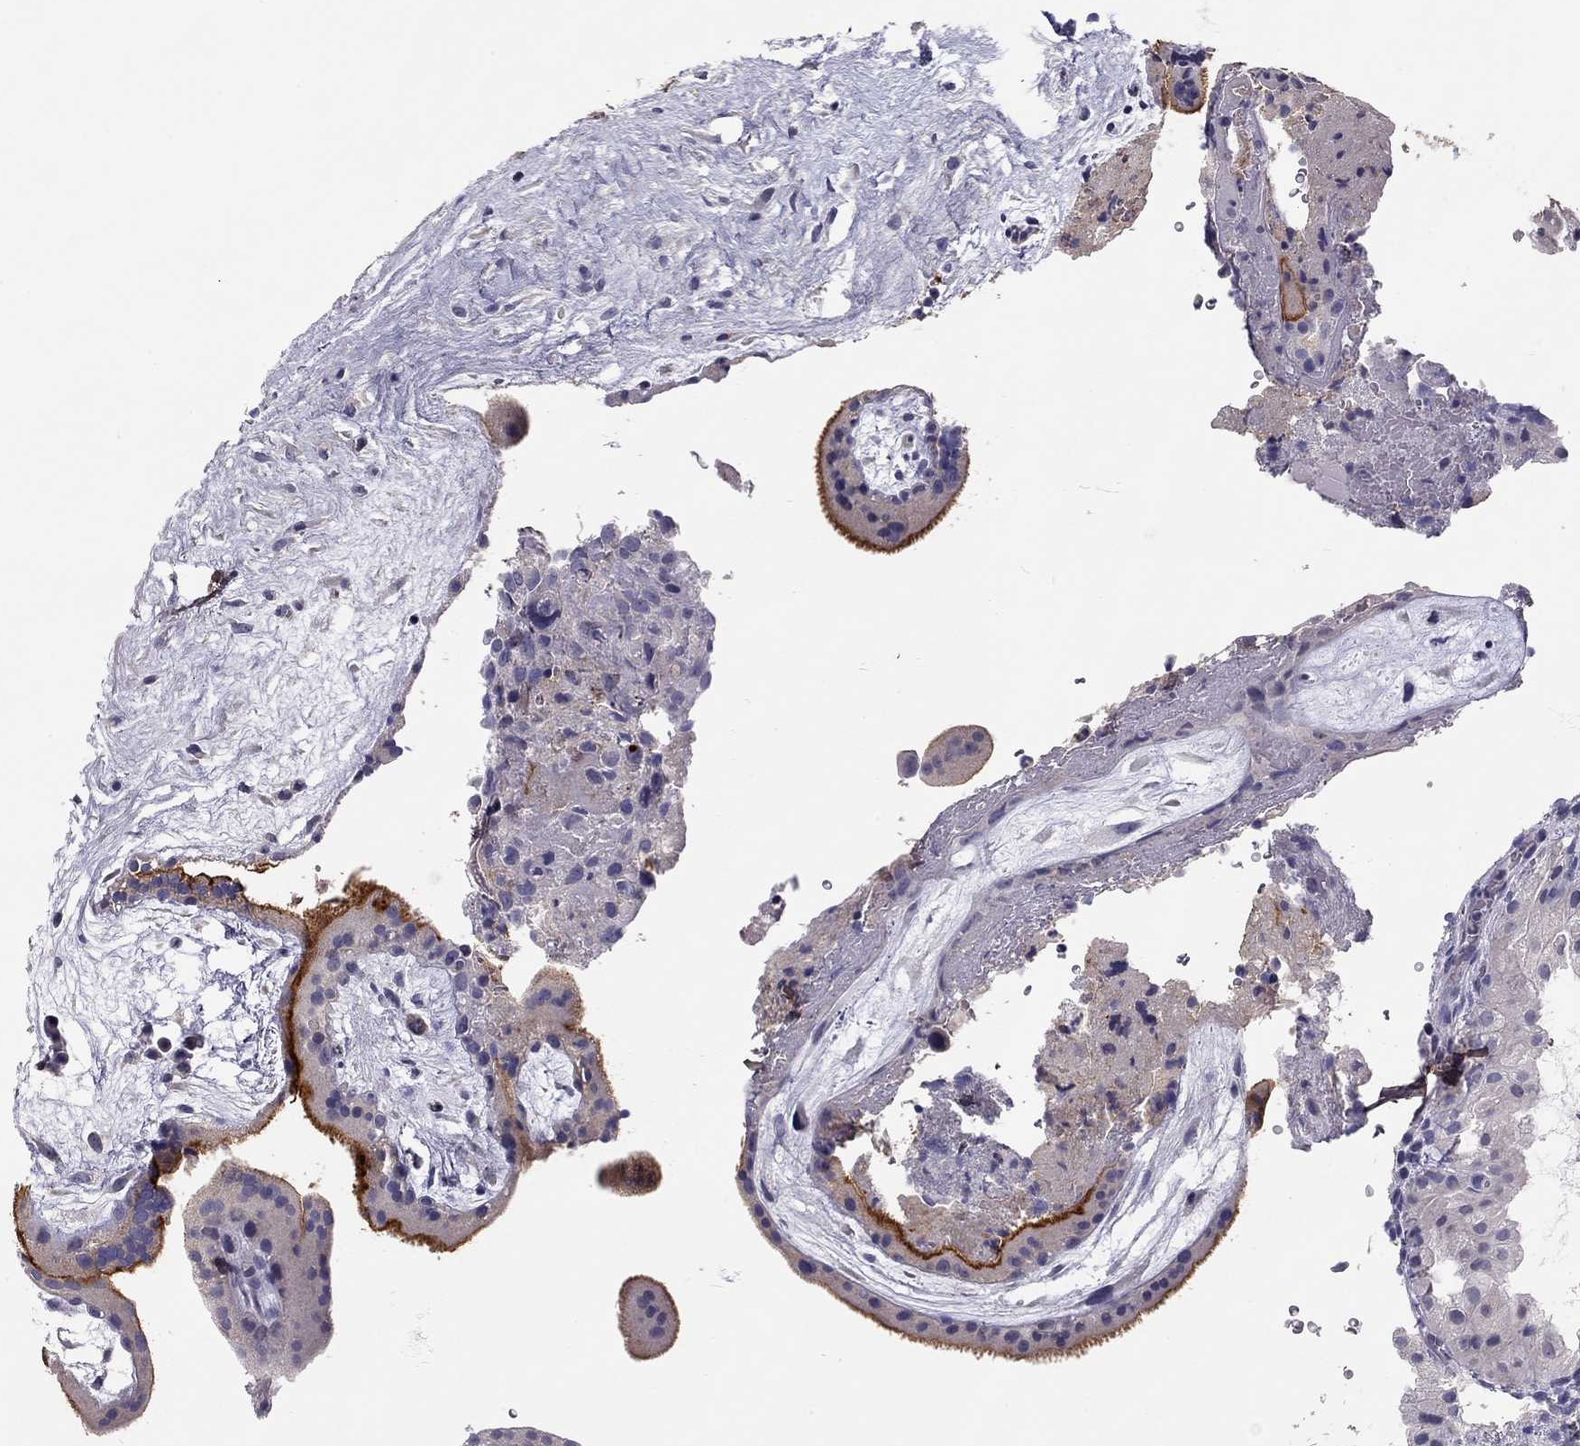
{"staining": {"intensity": "strong", "quantity": "<25%", "location": "cytoplasmic/membranous"}, "tissue": "placenta", "cell_type": "Trophoblastic cells", "image_type": "normal", "snomed": [{"axis": "morphology", "description": "Normal tissue, NOS"}, {"axis": "topography", "description": "Placenta"}], "caption": "Trophoblastic cells demonstrate medium levels of strong cytoplasmic/membranous positivity in about <25% of cells in unremarkable human placenta.", "gene": "SCARB1", "patient": {"sex": "female", "age": 19}}